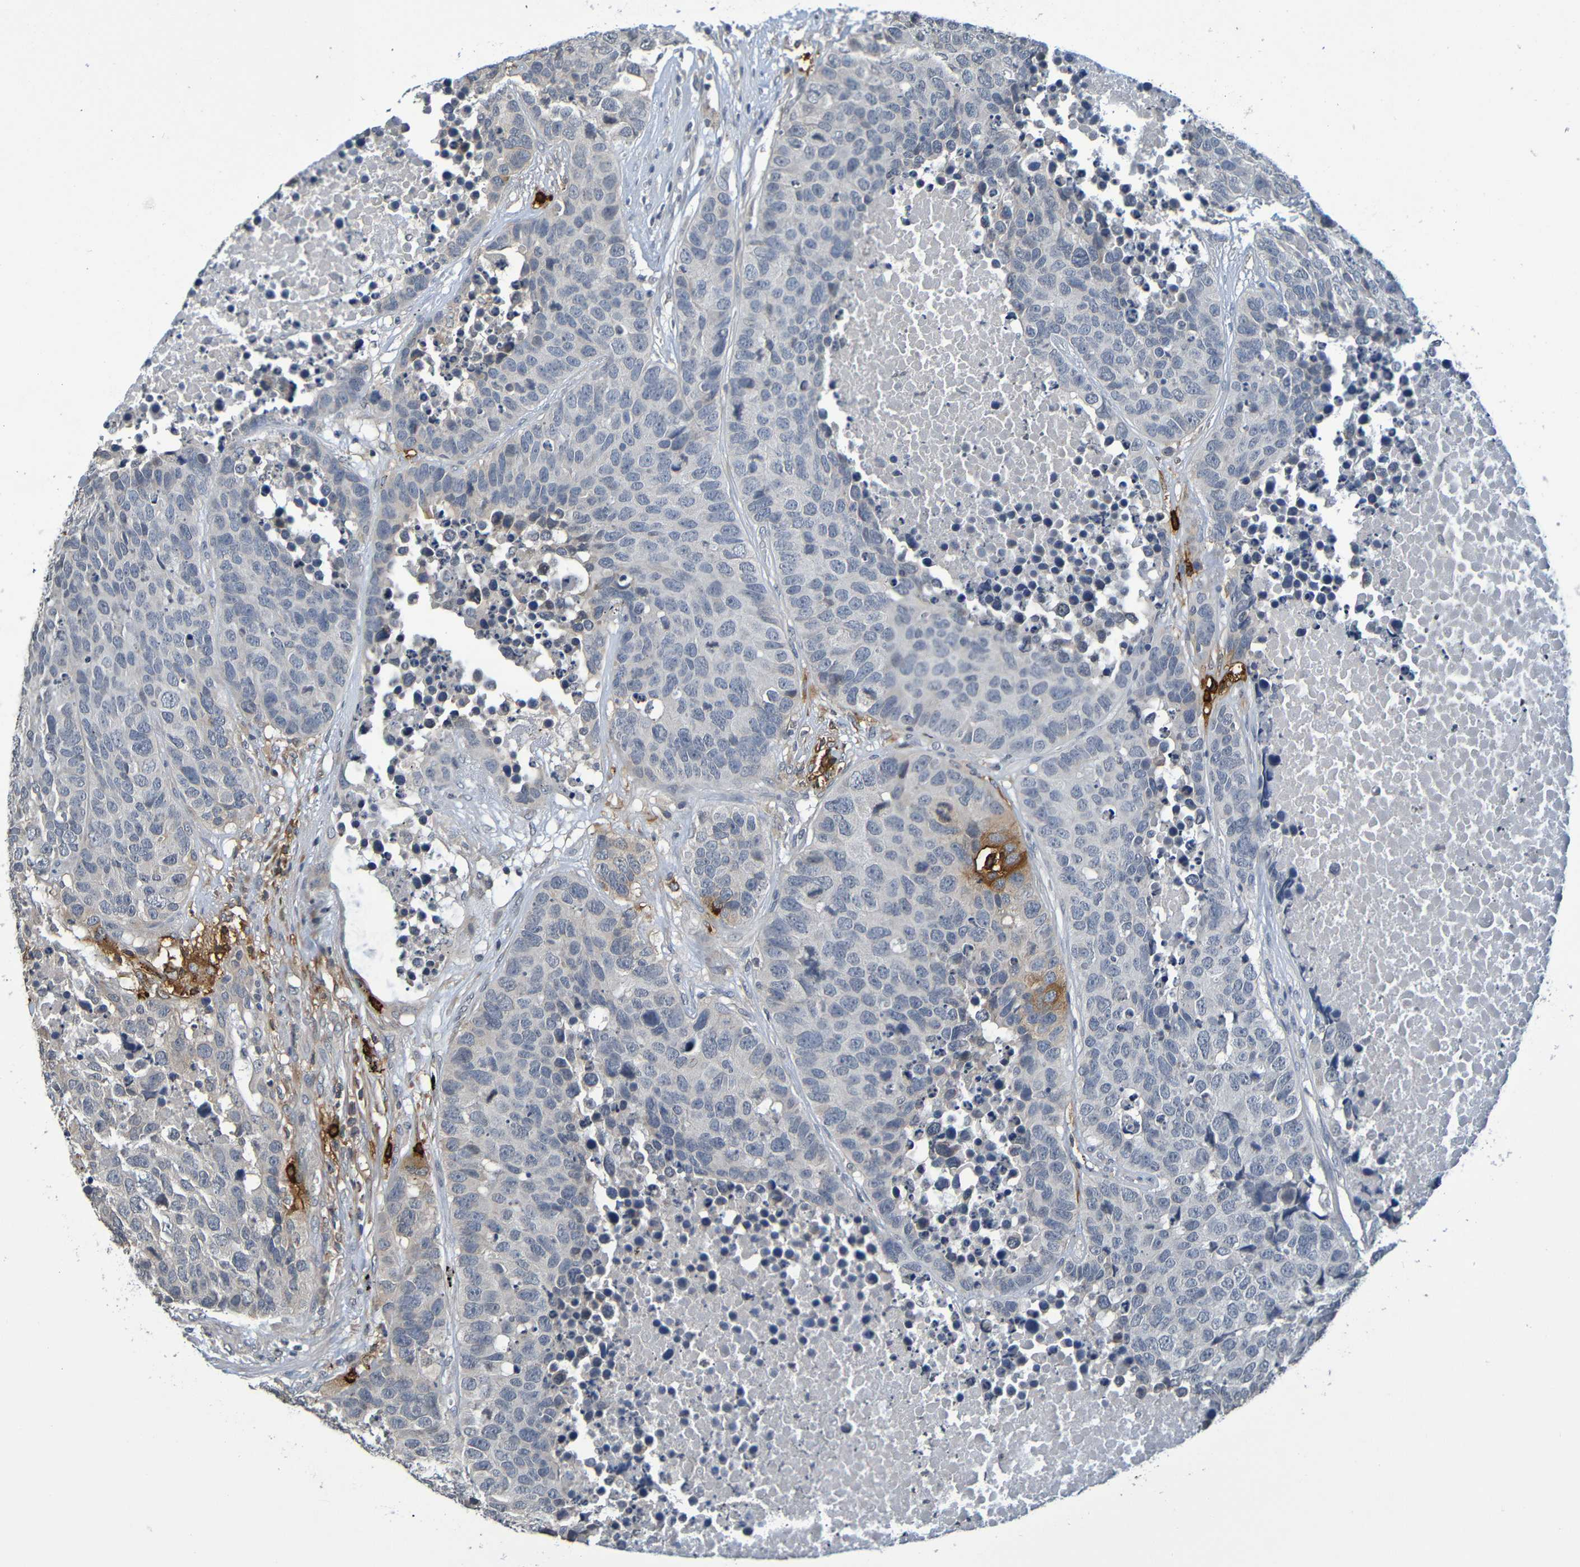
{"staining": {"intensity": "negative", "quantity": "none", "location": "none"}, "tissue": "carcinoid", "cell_type": "Tumor cells", "image_type": "cancer", "snomed": [{"axis": "morphology", "description": "Carcinoid, malignant, NOS"}, {"axis": "topography", "description": "Lung"}], "caption": "Tumor cells show no significant staining in malignant carcinoid.", "gene": "C3AR1", "patient": {"sex": "male", "age": 60}}